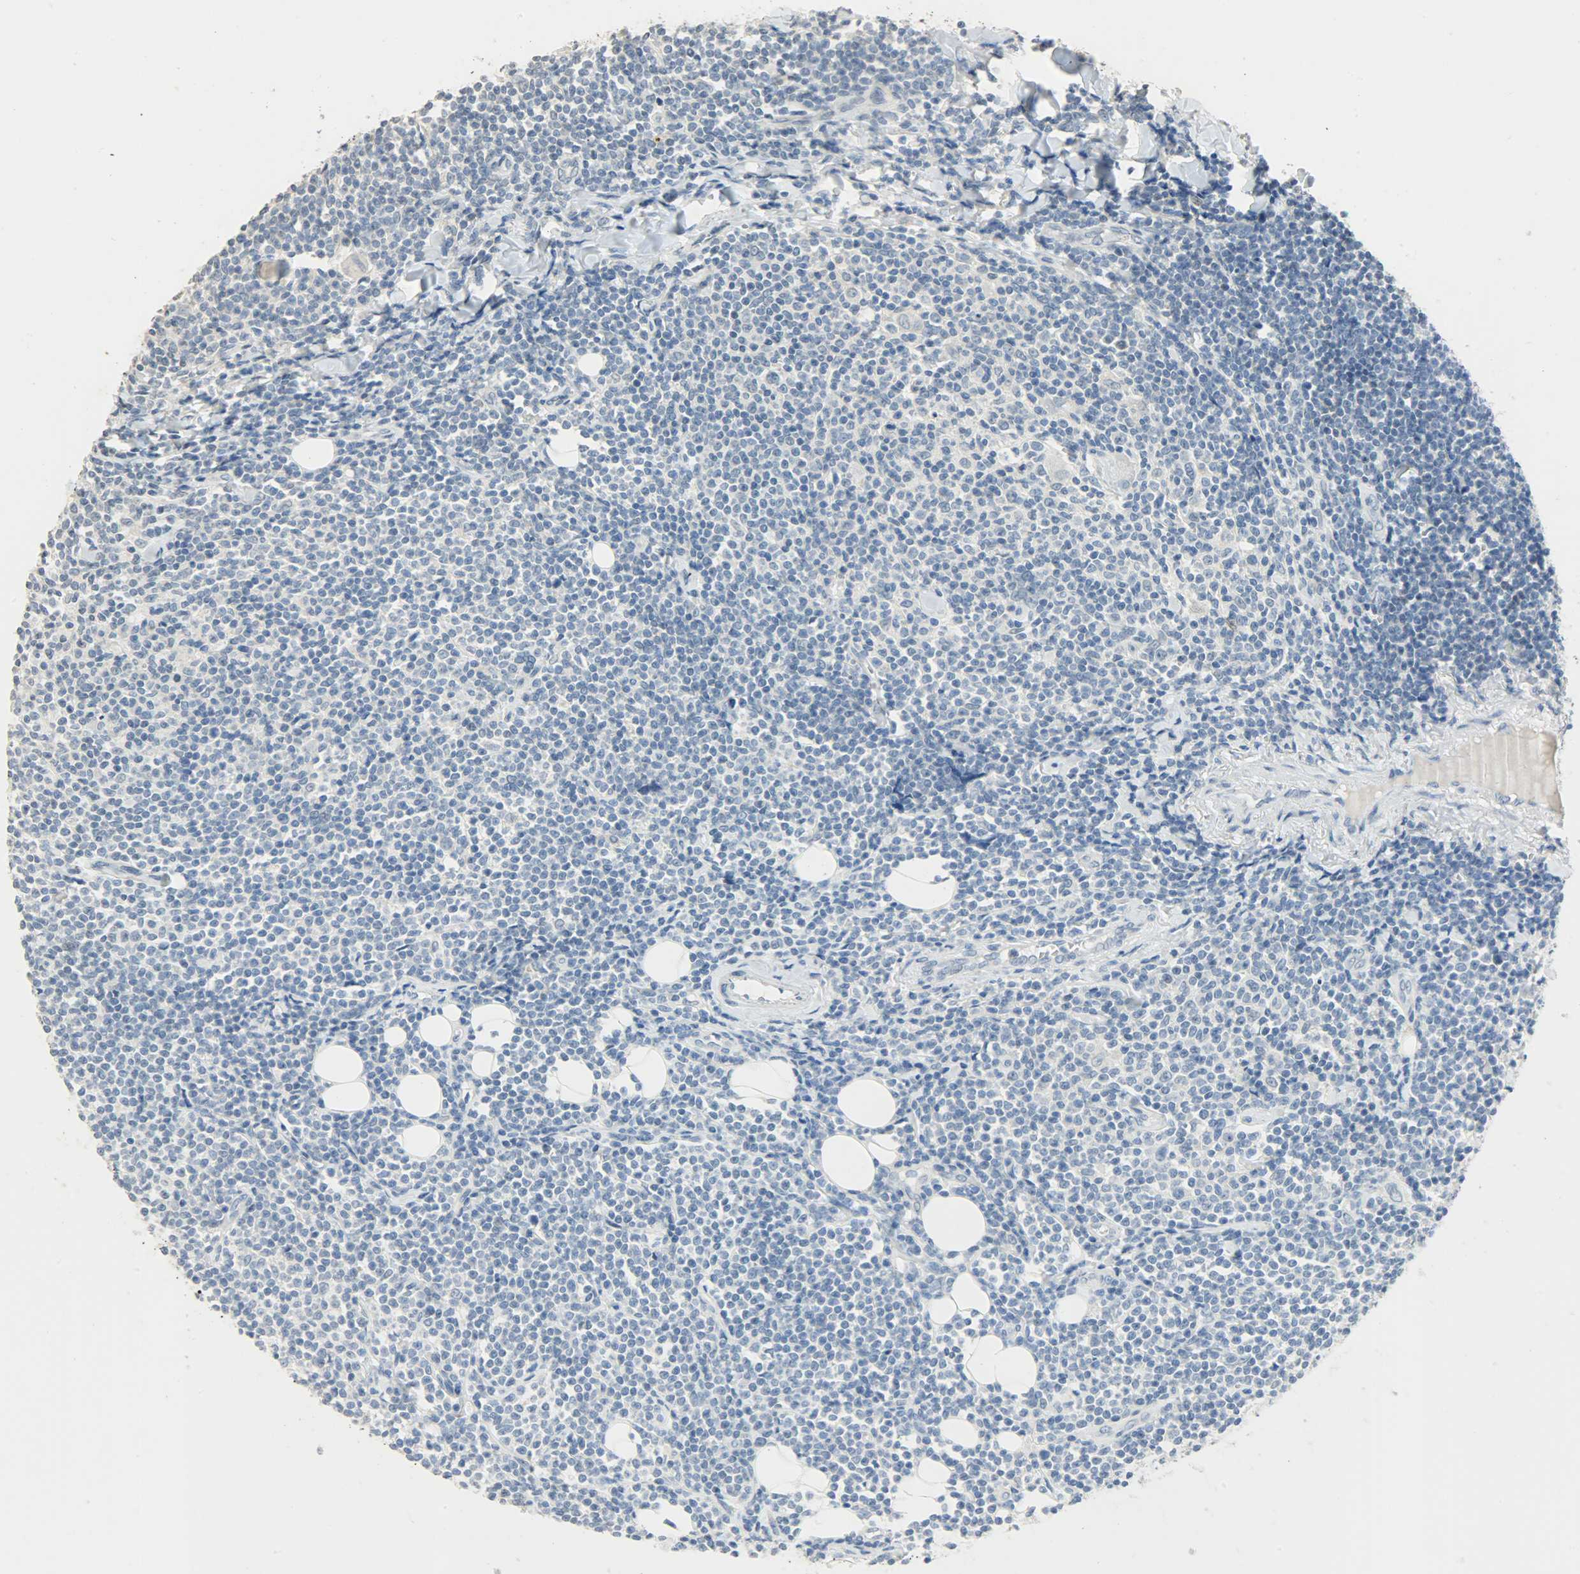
{"staining": {"intensity": "negative", "quantity": "none", "location": "none"}, "tissue": "lymphoma", "cell_type": "Tumor cells", "image_type": "cancer", "snomed": [{"axis": "morphology", "description": "Malignant lymphoma, non-Hodgkin's type, Low grade"}, {"axis": "topography", "description": "Soft tissue"}], "caption": "Immunohistochemistry (IHC) photomicrograph of neoplastic tissue: lymphoma stained with DAB (3,3'-diaminobenzidine) reveals no significant protein positivity in tumor cells.", "gene": "DNAJB6", "patient": {"sex": "male", "age": 92}}